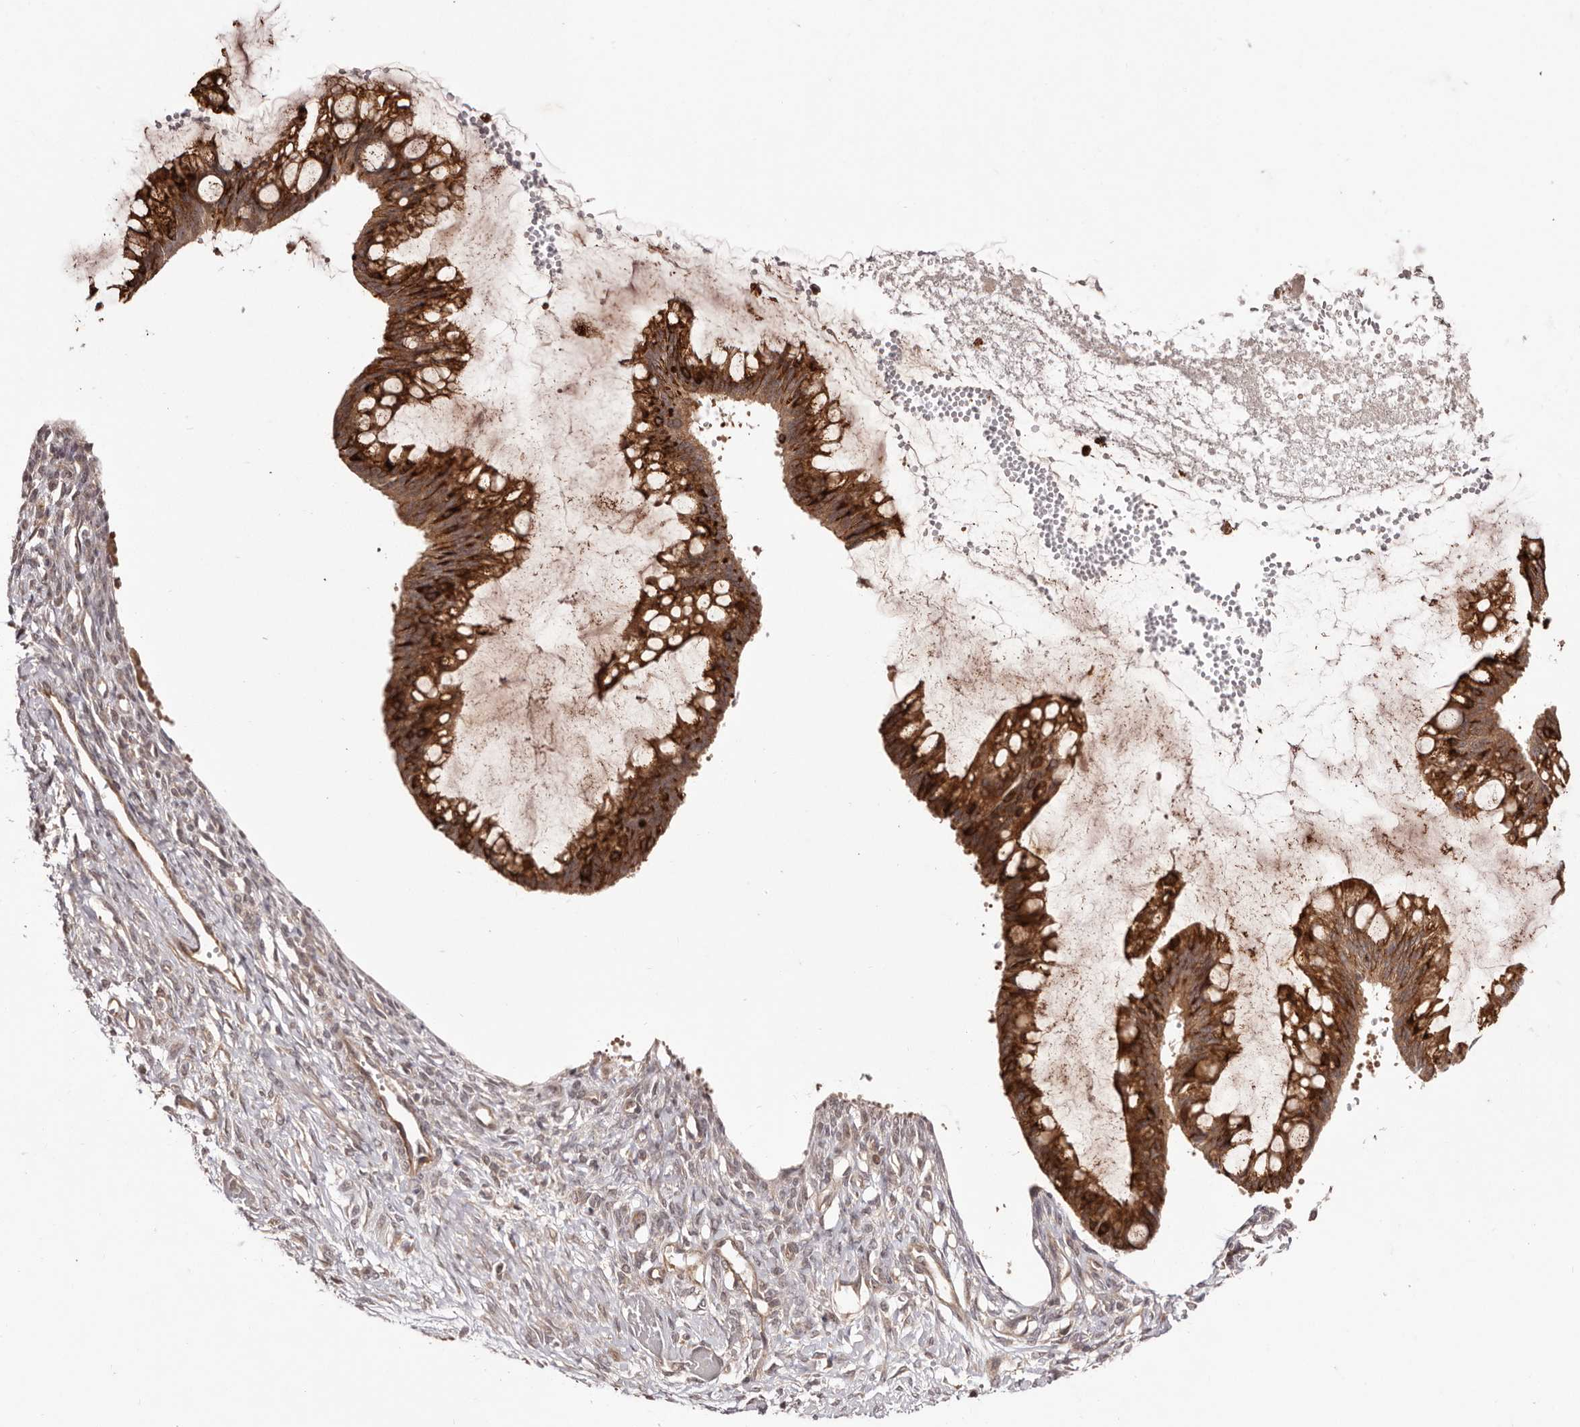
{"staining": {"intensity": "strong", "quantity": ">75%", "location": "cytoplasmic/membranous,nuclear"}, "tissue": "ovarian cancer", "cell_type": "Tumor cells", "image_type": "cancer", "snomed": [{"axis": "morphology", "description": "Cystadenocarcinoma, mucinous, NOS"}, {"axis": "topography", "description": "Ovary"}], "caption": "Ovarian mucinous cystadenocarcinoma tissue reveals strong cytoplasmic/membranous and nuclear positivity in about >75% of tumor cells, visualized by immunohistochemistry.", "gene": "EGR3", "patient": {"sex": "female", "age": 73}}